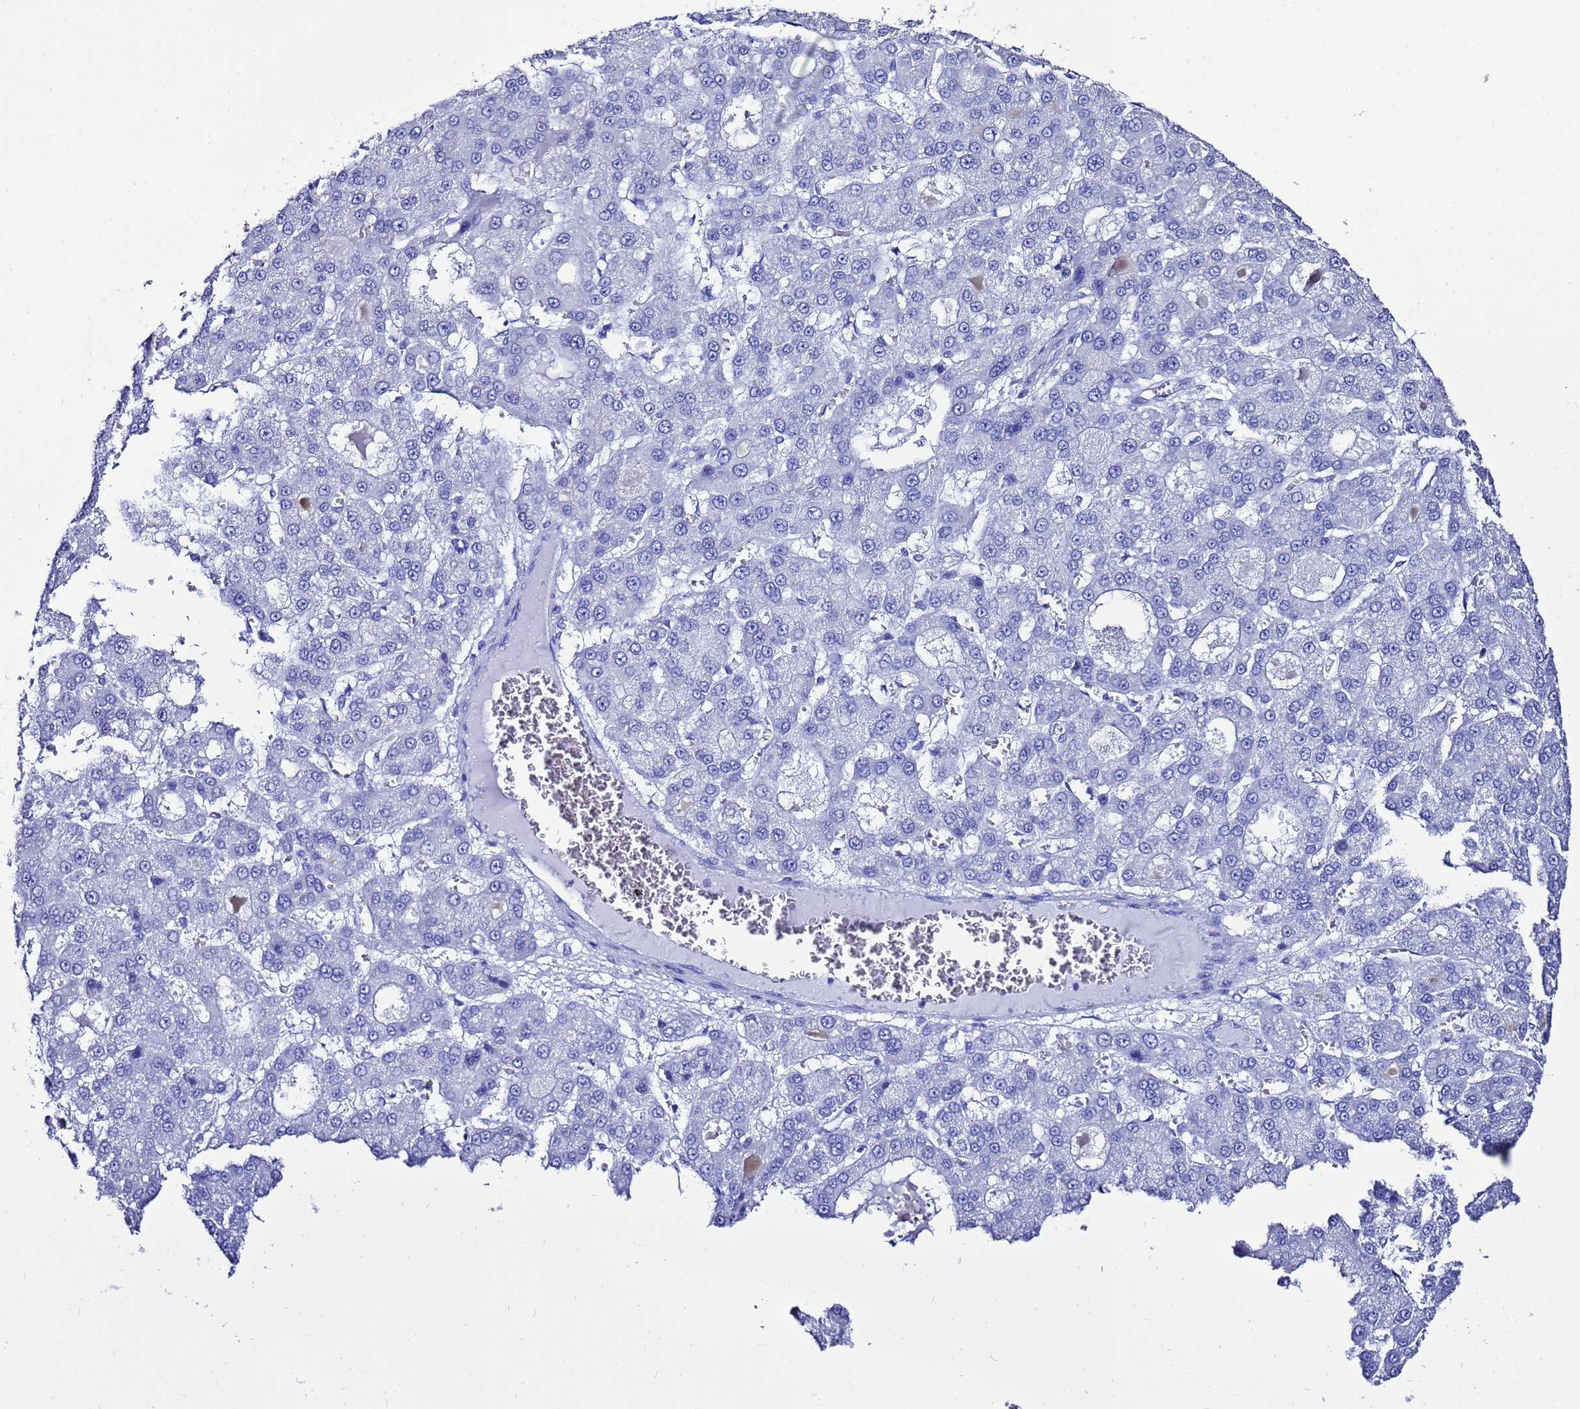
{"staining": {"intensity": "negative", "quantity": "none", "location": "none"}, "tissue": "liver cancer", "cell_type": "Tumor cells", "image_type": "cancer", "snomed": [{"axis": "morphology", "description": "Carcinoma, Hepatocellular, NOS"}, {"axis": "topography", "description": "Liver"}], "caption": "Human liver cancer stained for a protein using IHC shows no staining in tumor cells.", "gene": "LIPF", "patient": {"sex": "male", "age": 70}}